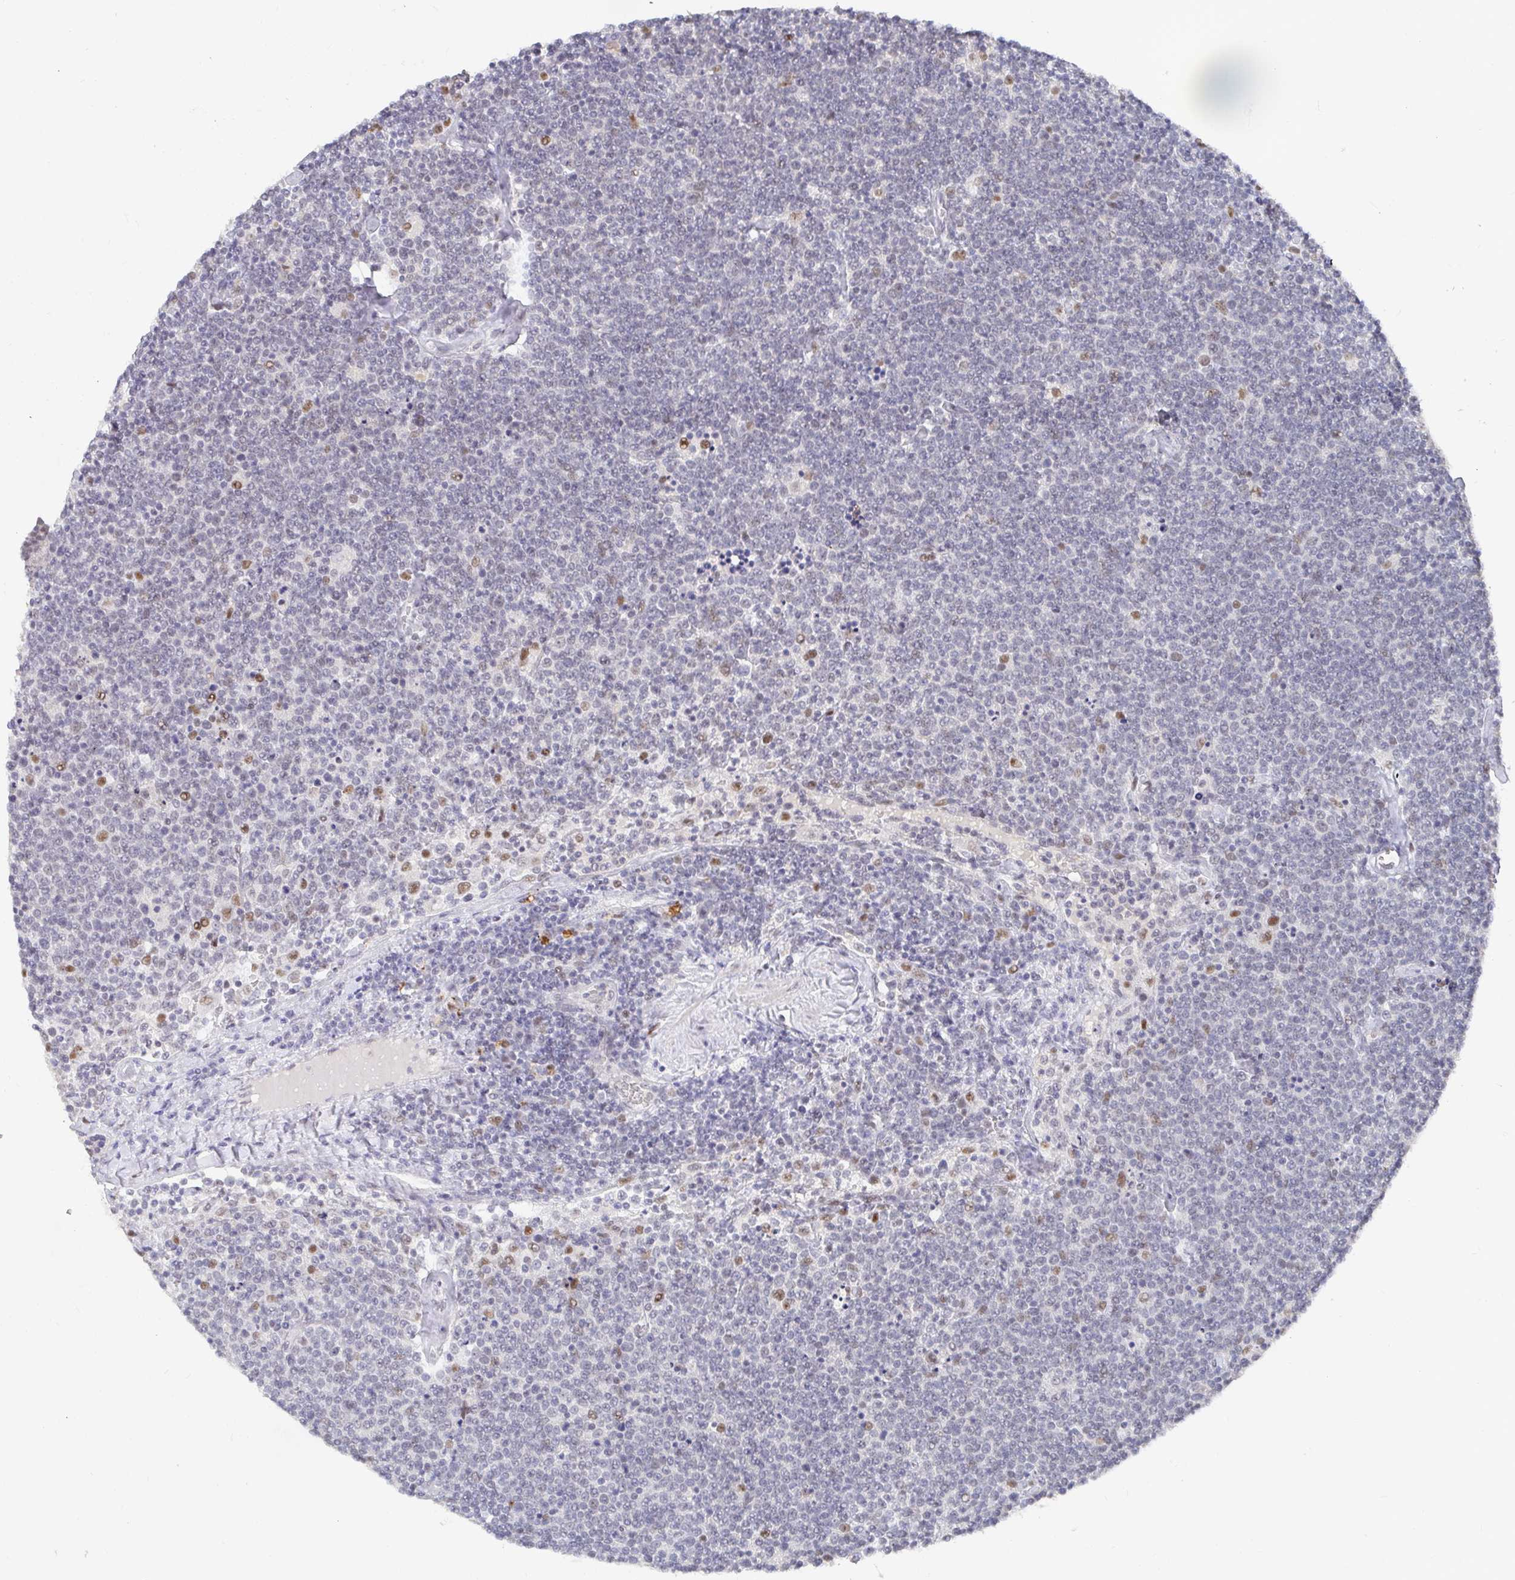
{"staining": {"intensity": "negative", "quantity": "none", "location": "none"}, "tissue": "lymphoma", "cell_type": "Tumor cells", "image_type": "cancer", "snomed": [{"axis": "morphology", "description": "Malignant lymphoma, non-Hodgkin's type, High grade"}, {"axis": "topography", "description": "Lymph node"}], "caption": "DAB immunohistochemical staining of lymphoma reveals no significant expression in tumor cells. (DAB (3,3'-diaminobenzidine) immunohistochemistry with hematoxylin counter stain).", "gene": "RCOR1", "patient": {"sex": "male", "age": 61}}